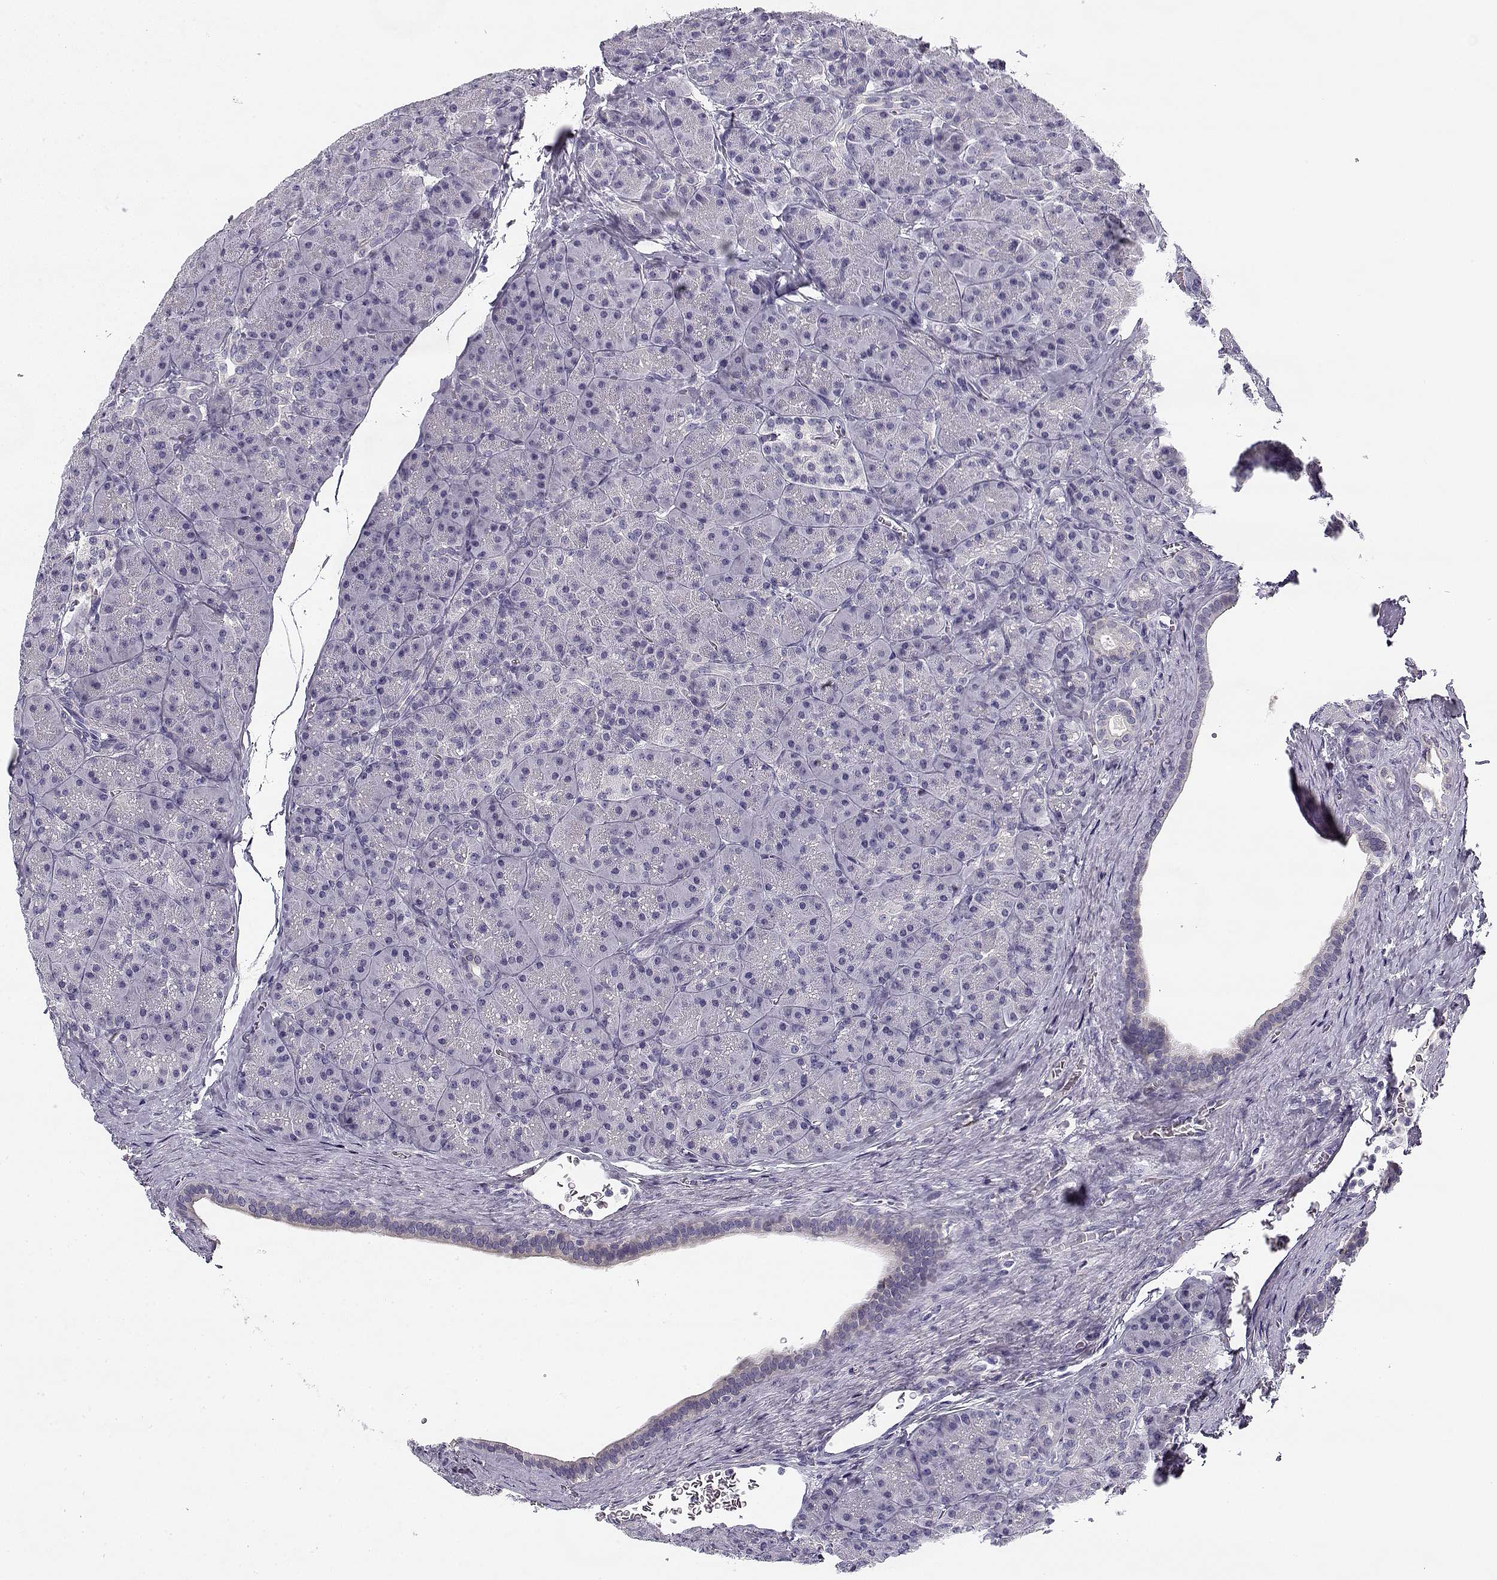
{"staining": {"intensity": "negative", "quantity": "none", "location": "none"}, "tissue": "pancreas", "cell_type": "Exocrine glandular cells", "image_type": "normal", "snomed": [{"axis": "morphology", "description": "Normal tissue, NOS"}, {"axis": "topography", "description": "Pancreas"}], "caption": "Immunohistochemistry of benign pancreas reveals no staining in exocrine glandular cells. (Brightfield microscopy of DAB (3,3'-diaminobenzidine) IHC at high magnification).", "gene": "CREB3L3", "patient": {"sex": "male", "age": 57}}